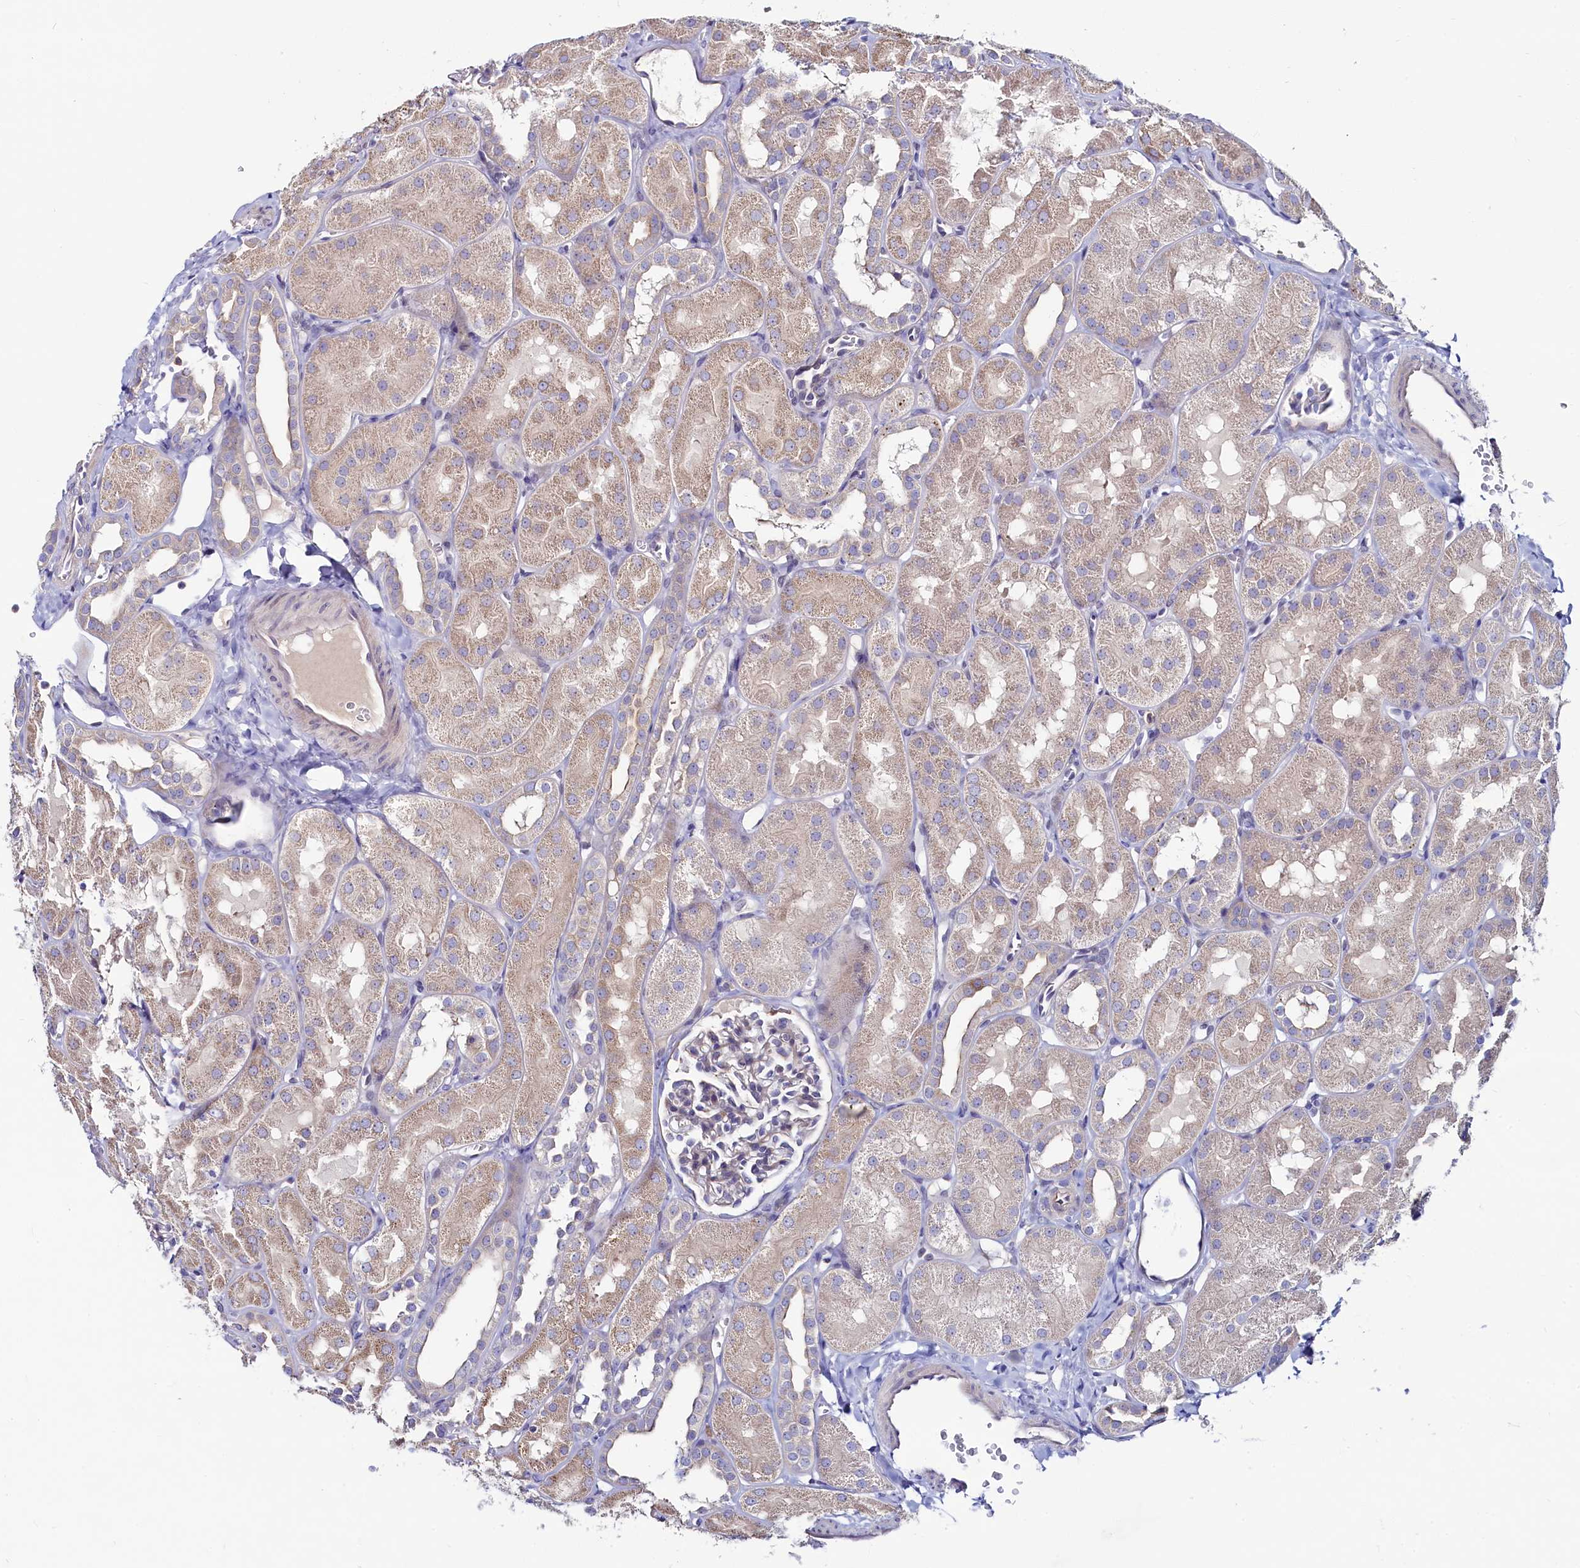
{"staining": {"intensity": "weak", "quantity": "25%-75%", "location": "cytoplasmic/membranous"}, "tissue": "kidney", "cell_type": "Cells in glomeruli", "image_type": "normal", "snomed": [{"axis": "morphology", "description": "Normal tissue, NOS"}, {"axis": "topography", "description": "Kidney"}, {"axis": "topography", "description": "Urinary bladder"}], "caption": "A photomicrograph showing weak cytoplasmic/membranous expression in approximately 25%-75% of cells in glomeruli in normal kidney, as visualized by brown immunohistochemical staining.", "gene": "ASTE1", "patient": {"sex": "male", "age": 16}}